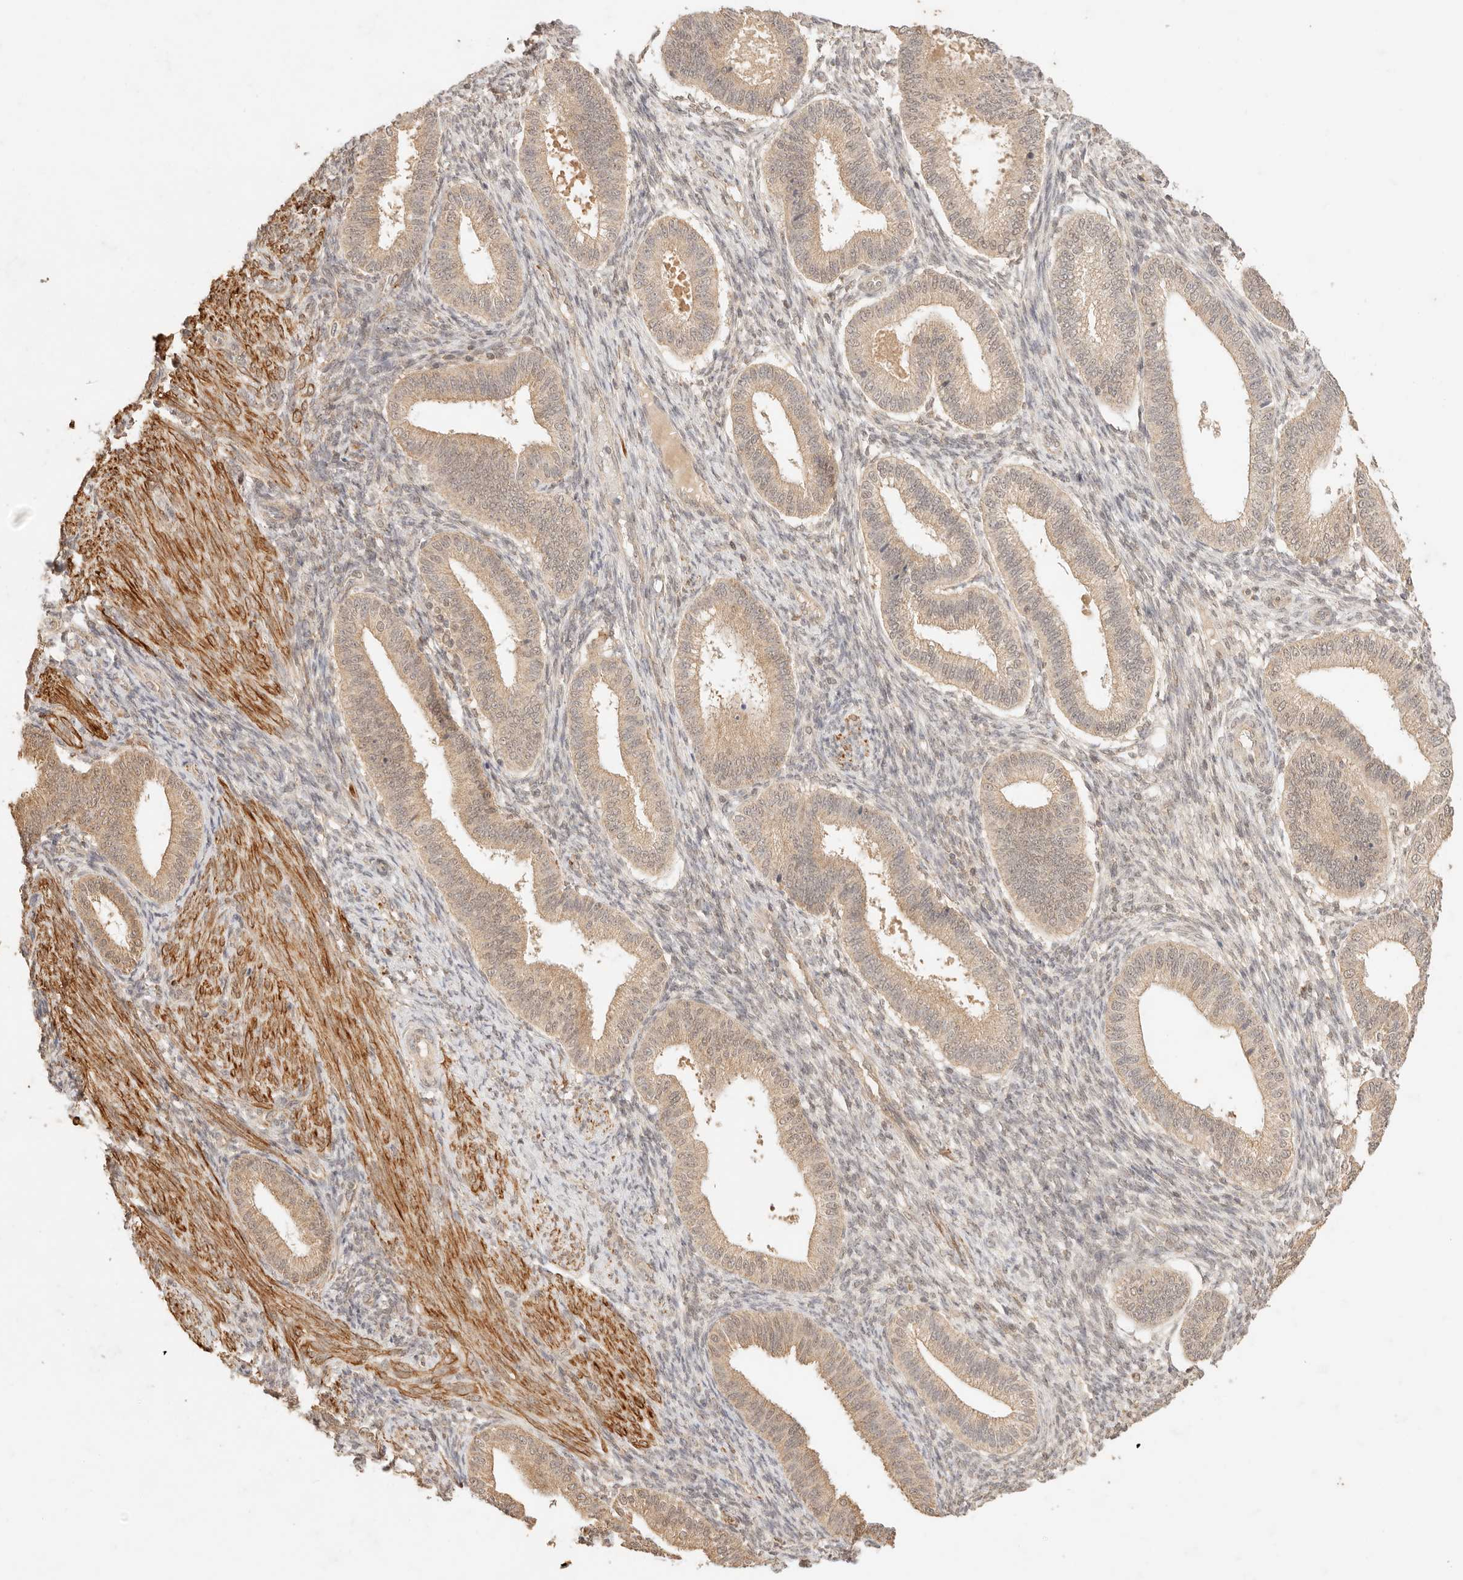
{"staining": {"intensity": "moderate", "quantity": "25%-75%", "location": "nuclear"}, "tissue": "endometrium", "cell_type": "Cells in endometrial stroma", "image_type": "normal", "snomed": [{"axis": "morphology", "description": "Normal tissue, NOS"}, {"axis": "topography", "description": "Endometrium"}], "caption": "DAB immunohistochemical staining of unremarkable endometrium reveals moderate nuclear protein expression in approximately 25%-75% of cells in endometrial stroma. Ihc stains the protein of interest in brown and the nuclei are stained blue.", "gene": "TRIM11", "patient": {"sex": "female", "age": 39}}